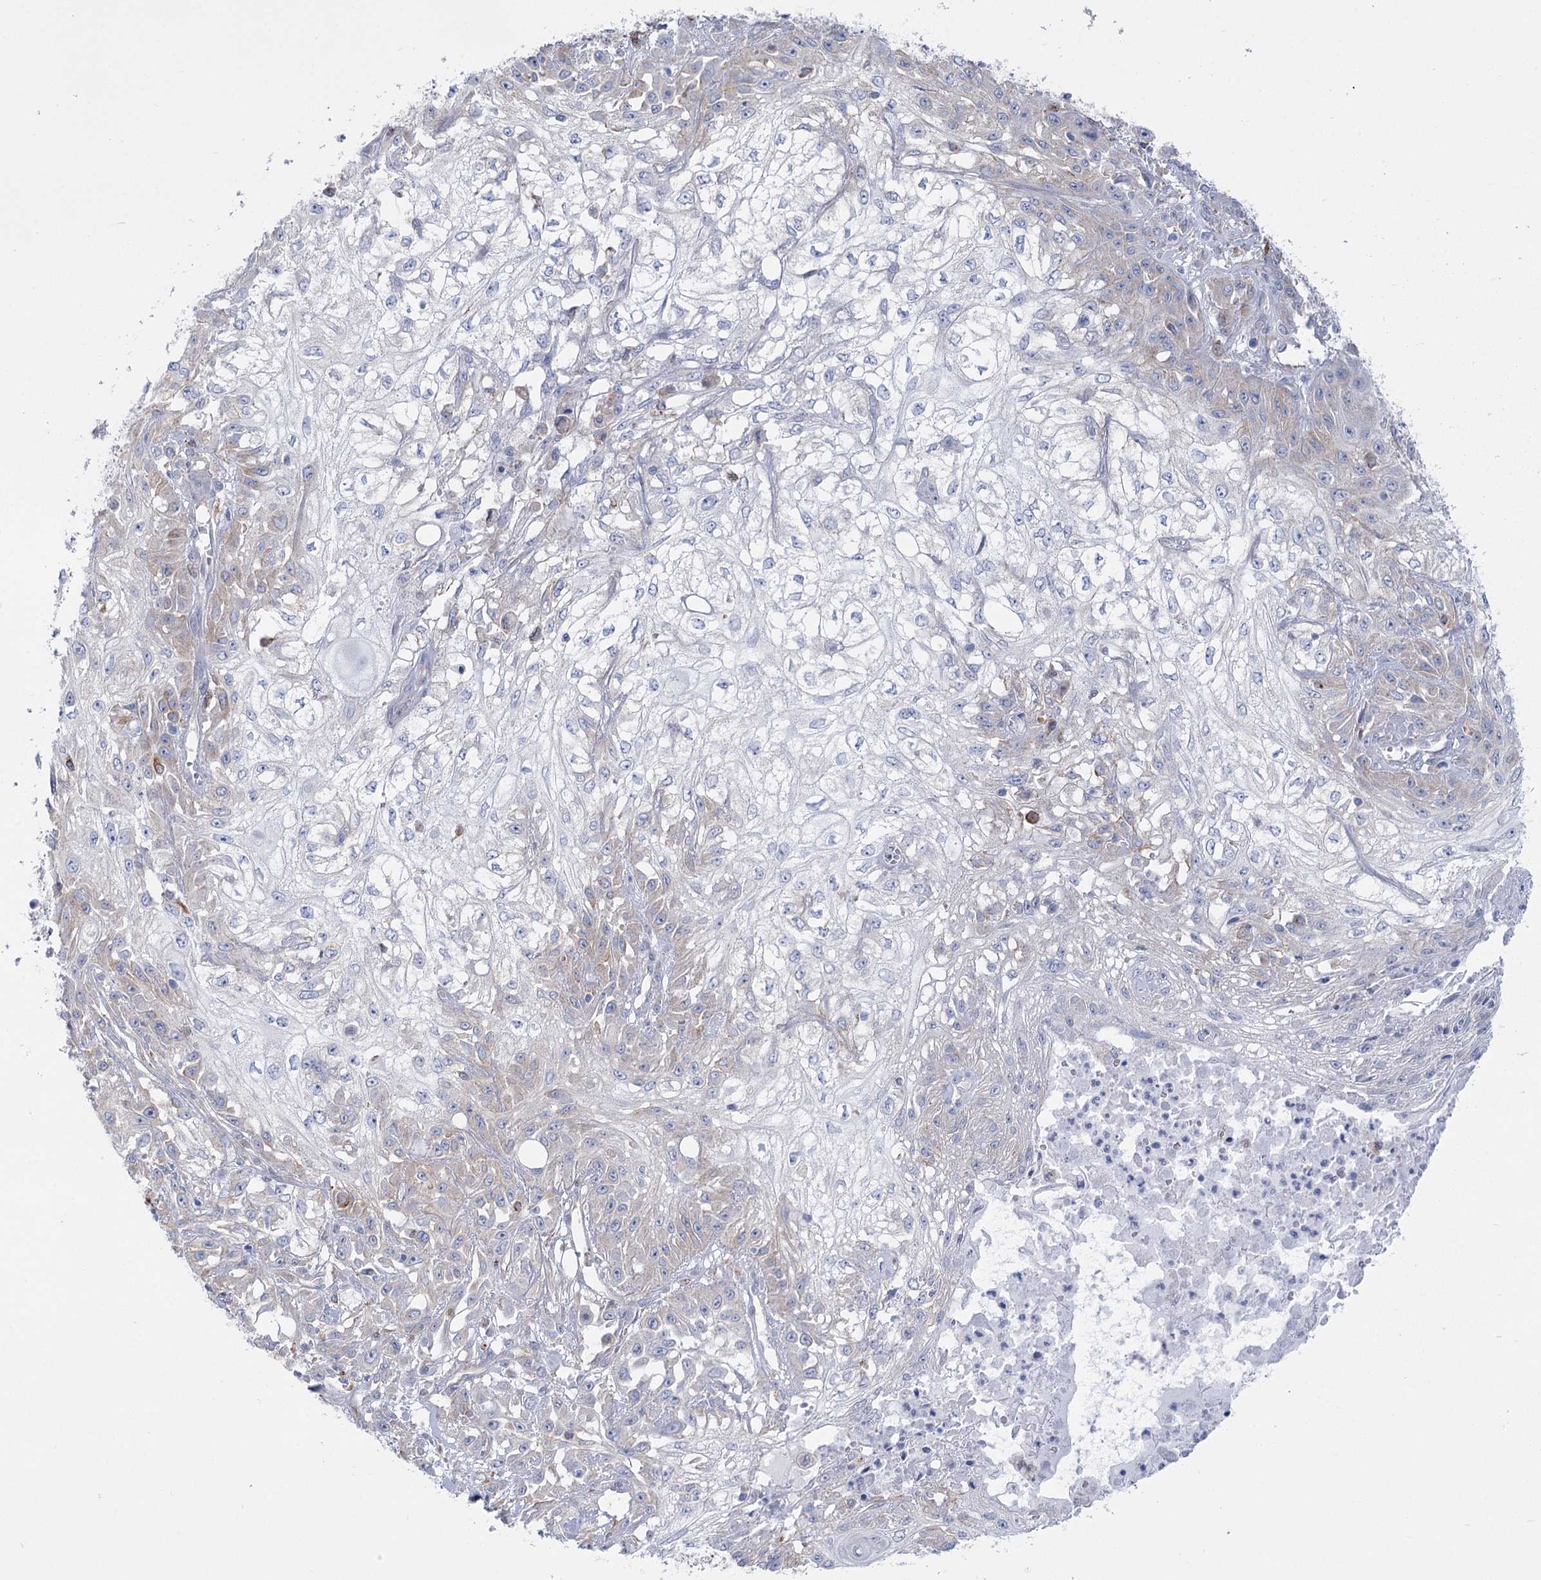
{"staining": {"intensity": "negative", "quantity": "none", "location": "none"}, "tissue": "skin cancer", "cell_type": "Tumor cells", "image_type": "cancer", "snomed": [{"axis": "morphology", "description": "Squamous cell carcinoma, NOS"}, {"axis": "morphology", "description": "Squamous cell carcinoma, metastatic, NOS"}, {"axis": "topography", "description": "Skin"}, {"axis": "topography", "description": "Lymph node"}], "caption": "Immunohistochemical staining of human metastatic squamous cell carcinoma (skin) exhibits no significant staining in tumor cells.", "gene": "CCDC88A", "patient": {"sex": "male", "age": 75}}